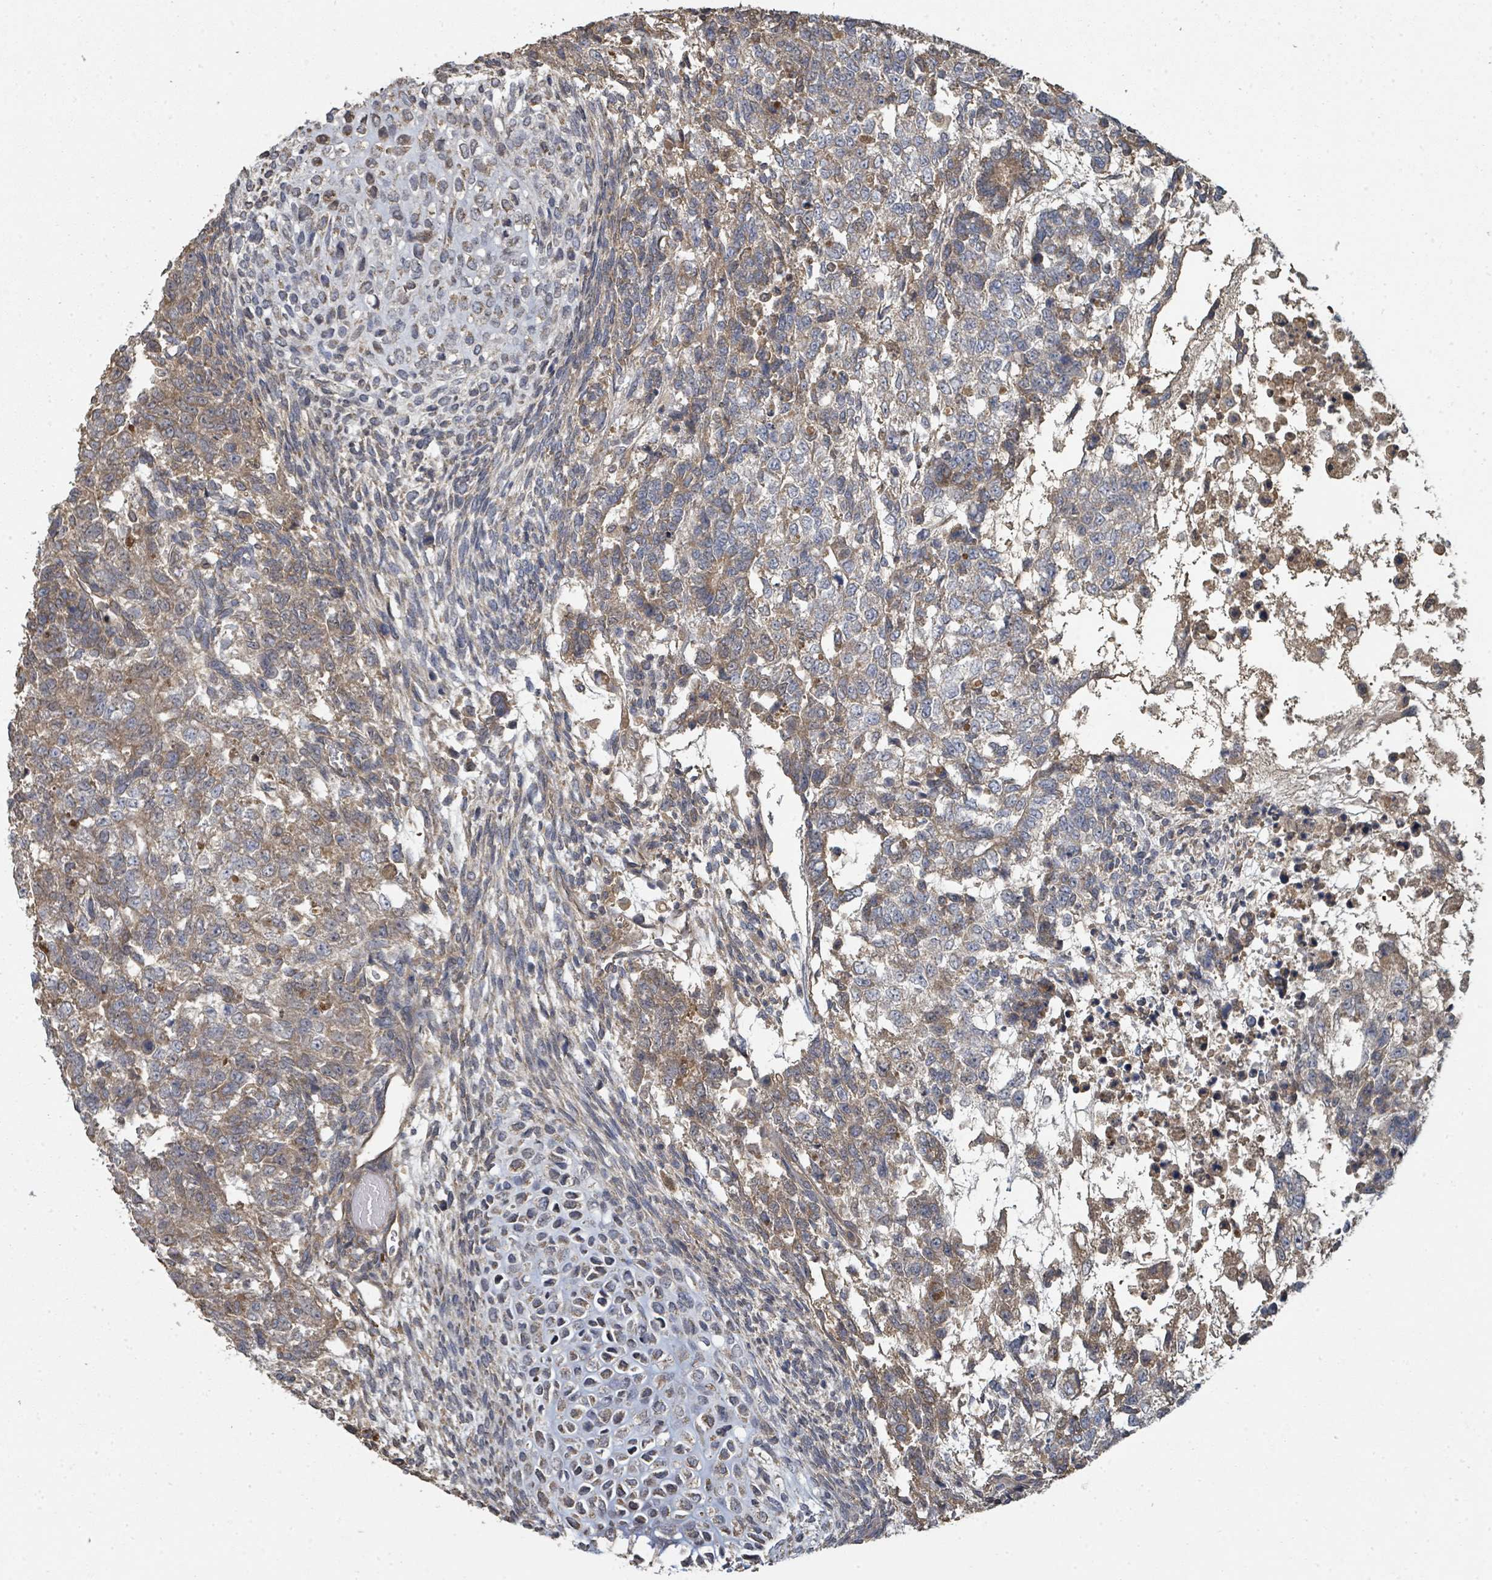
{"staining": {"intensity": "moderate", "quantity": "25%-75%", "location": "cytoplasmic/membranous"}, "tissue": "testis cancer", "cell_type": "Tumor cells", "image_type": "cancer", "snomed": [{"axis": "morphology", "description": "Carcinoma, Embryonal, NOS"}, {"axis": "topography", "description": "Testis"}], "caption": "The immunohistochemical stain highlights moderate cytoplasmic/membranous expression in tumor cells of testis cancer tissue.", "gene": "WDFY1", "patient": {"sex": "male", "age": 23}}